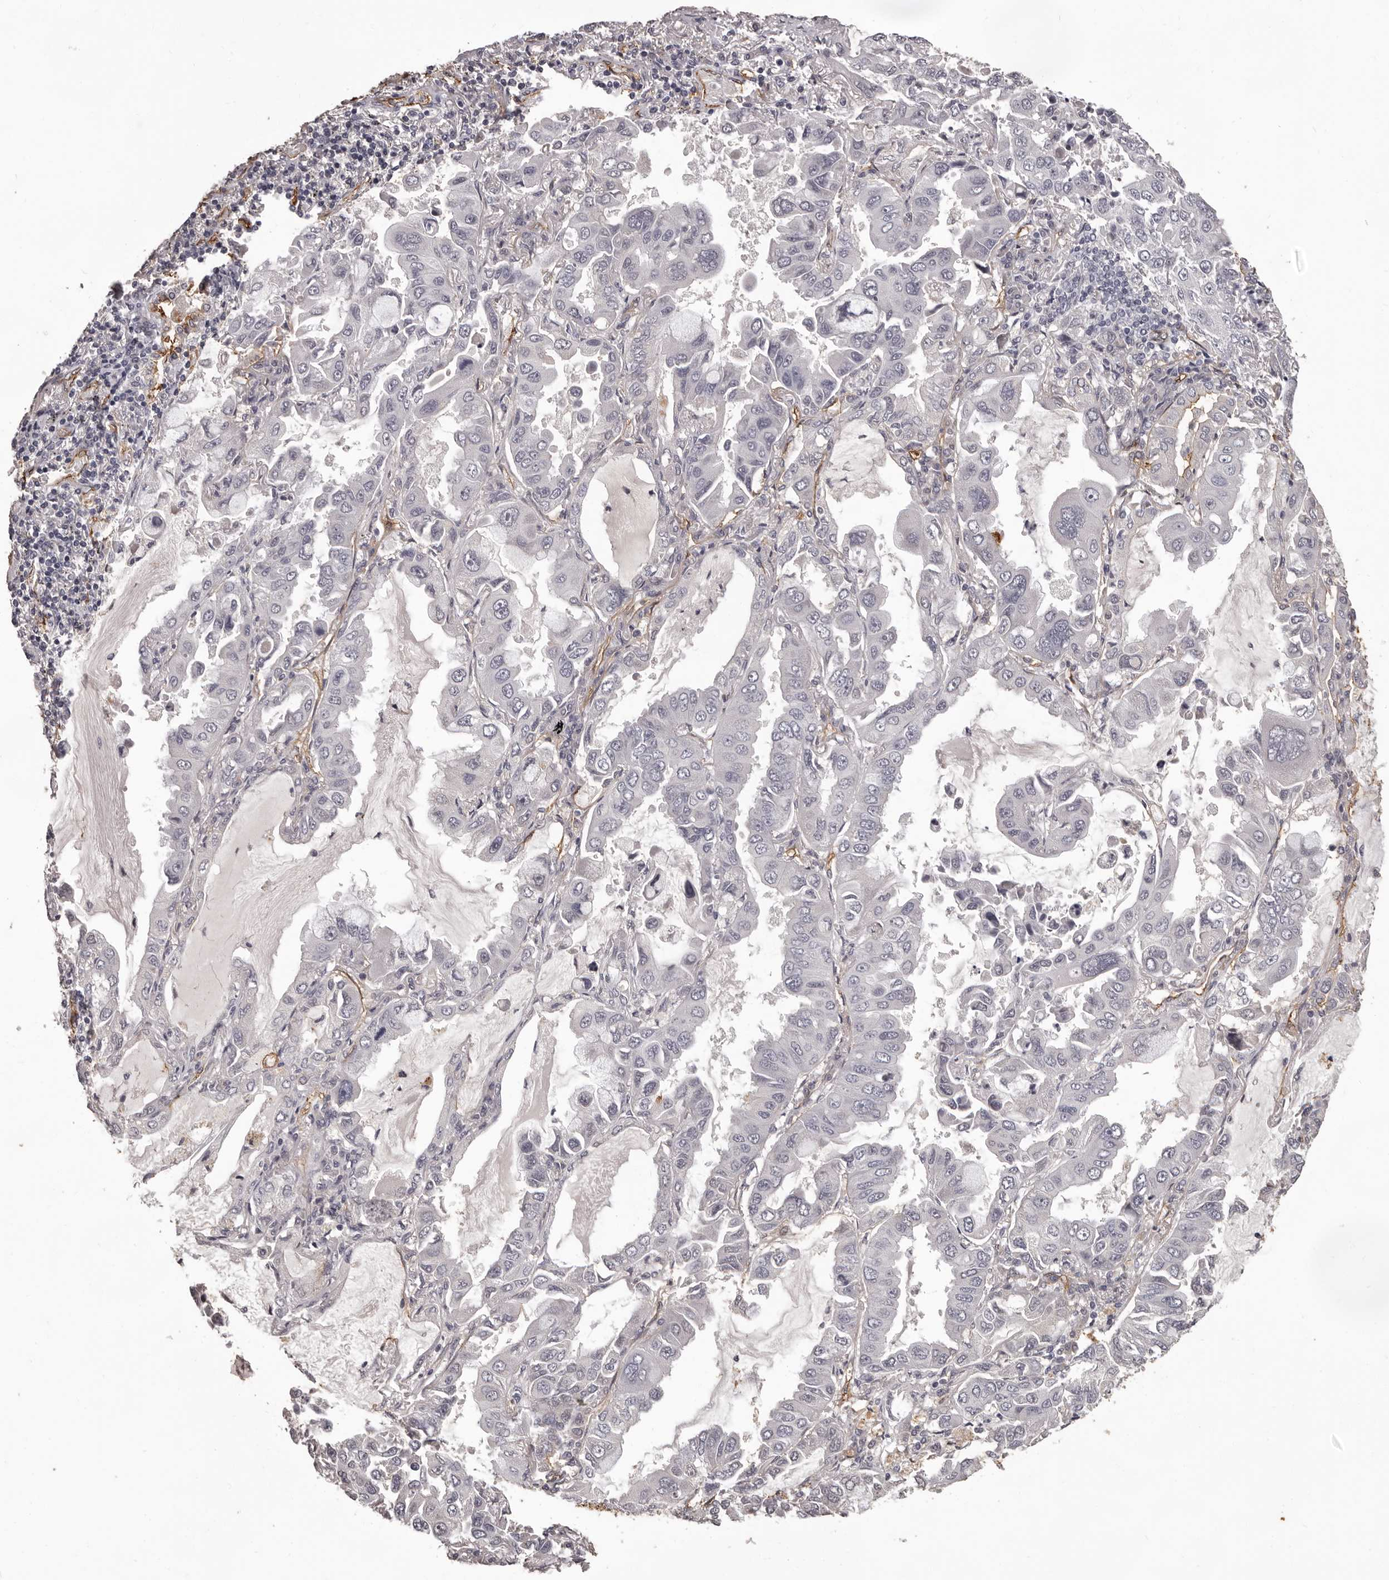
{"staining": {"intensity": "negative", "quantity": "none", "location": "none"}, "tissue": "lung cancer", "cell_type": "Tumor cells", "image_type": "cancer", "snomed": [{"axis": "morphology", "description": "Adenocarcinoma, NOS"}, {"axis": "topography", "description": "Lung"}], "caption": "IHC image of lung adenocarcinoma stained for a protein (brown), which demonstrates no expression in tumor cells.", "gene": "GPR78", "patient": {"sex": "male", "age": 64}}